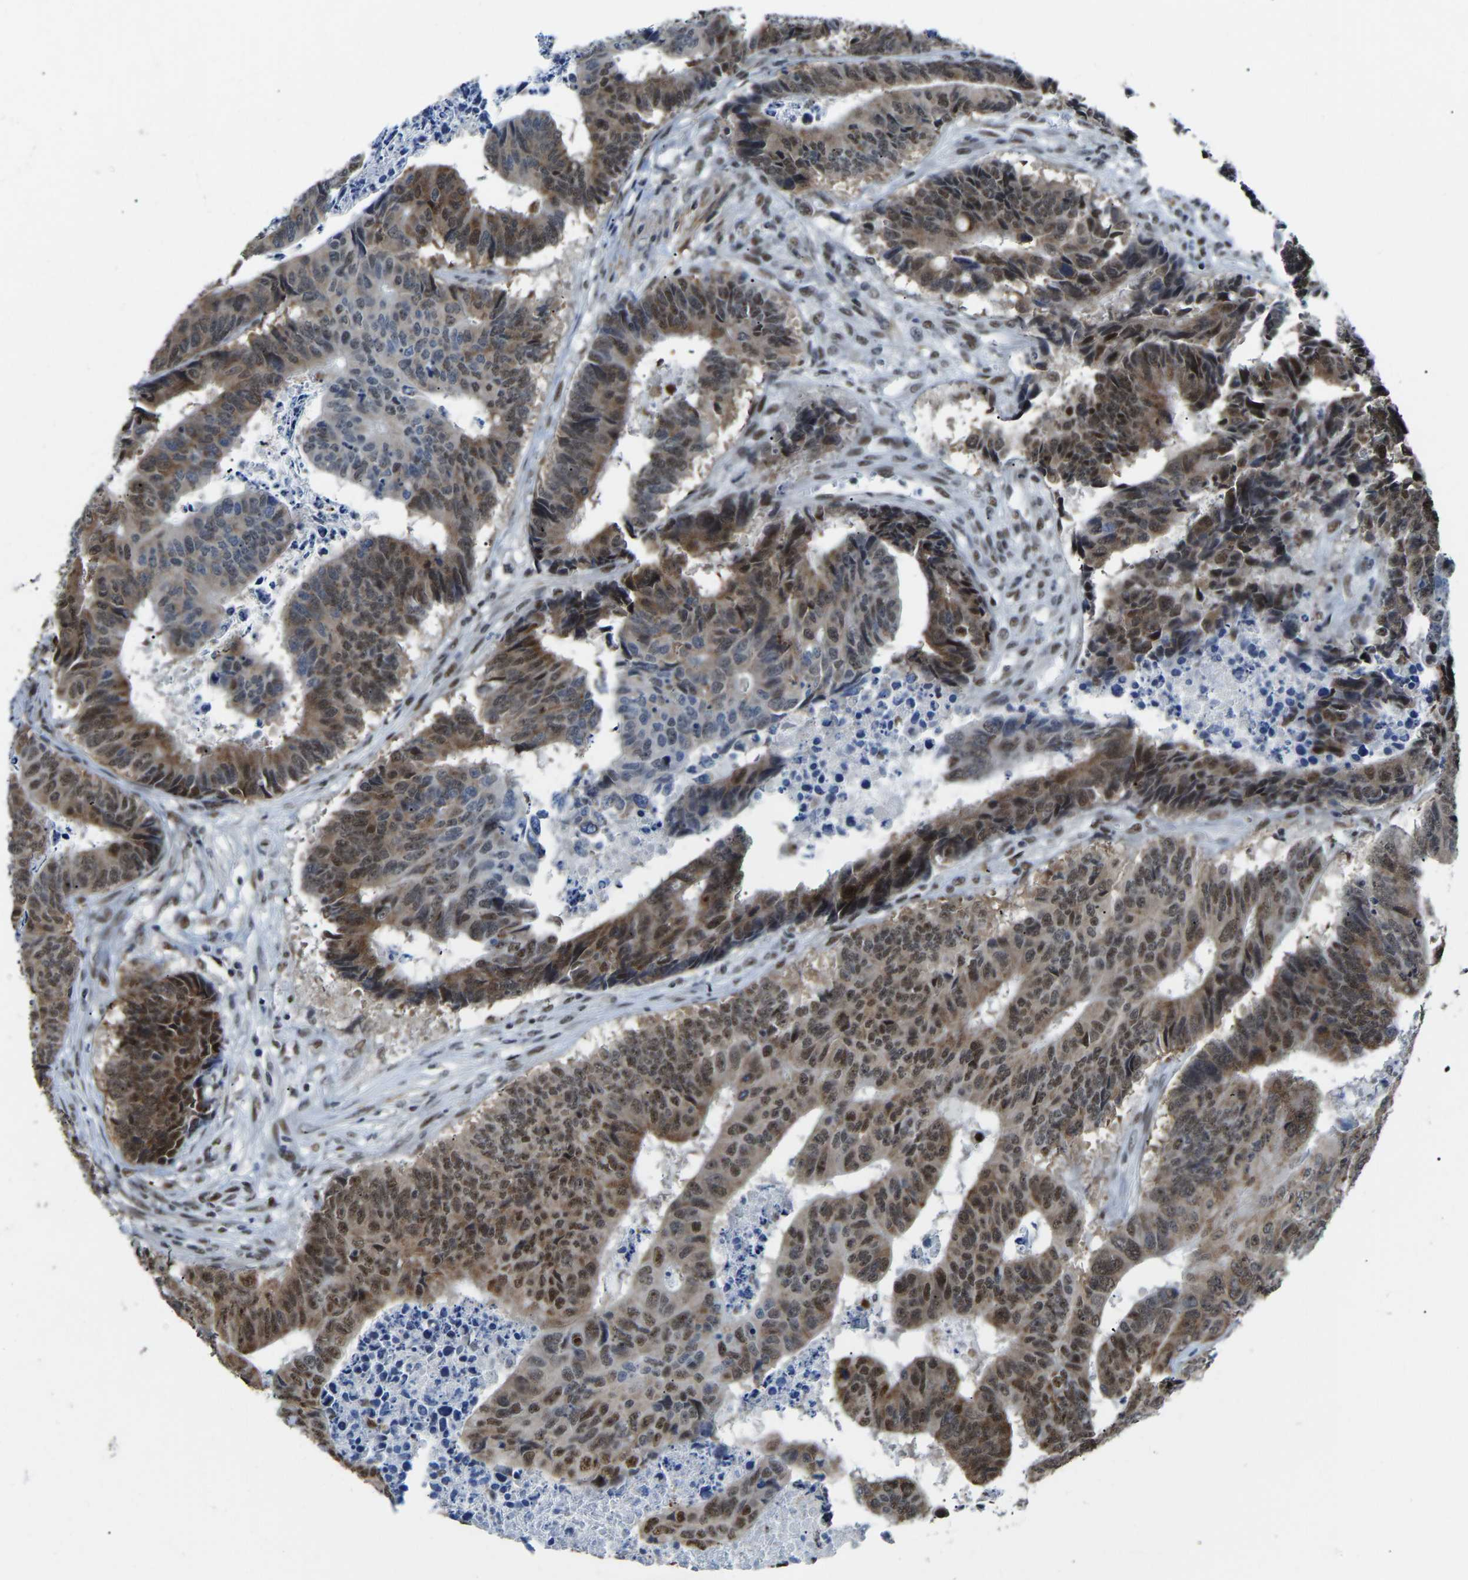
{"staining": {"intensity": "moderate", "quantity": ">75%", "location": "cytoplasmic/membranous,nuclear"}, "tissue": "colorectal cancer", "cell_type": "Tumor cells", "image_type": "cancer", "snomed": [{"axis": "morphology", "description": "Adenocarcinoma, NOS"}, {"axis": "topography", "description": "Rectum"}], "caption": "There is medium levels of moderate cytoplasmic/membranous and nuclear staining in tumor cells of colorectal cancer, as demonstrated by immunohistochemical staining (brown color).", "gene": "DDX5", "patient": {"sex": "male", "age": 84}}